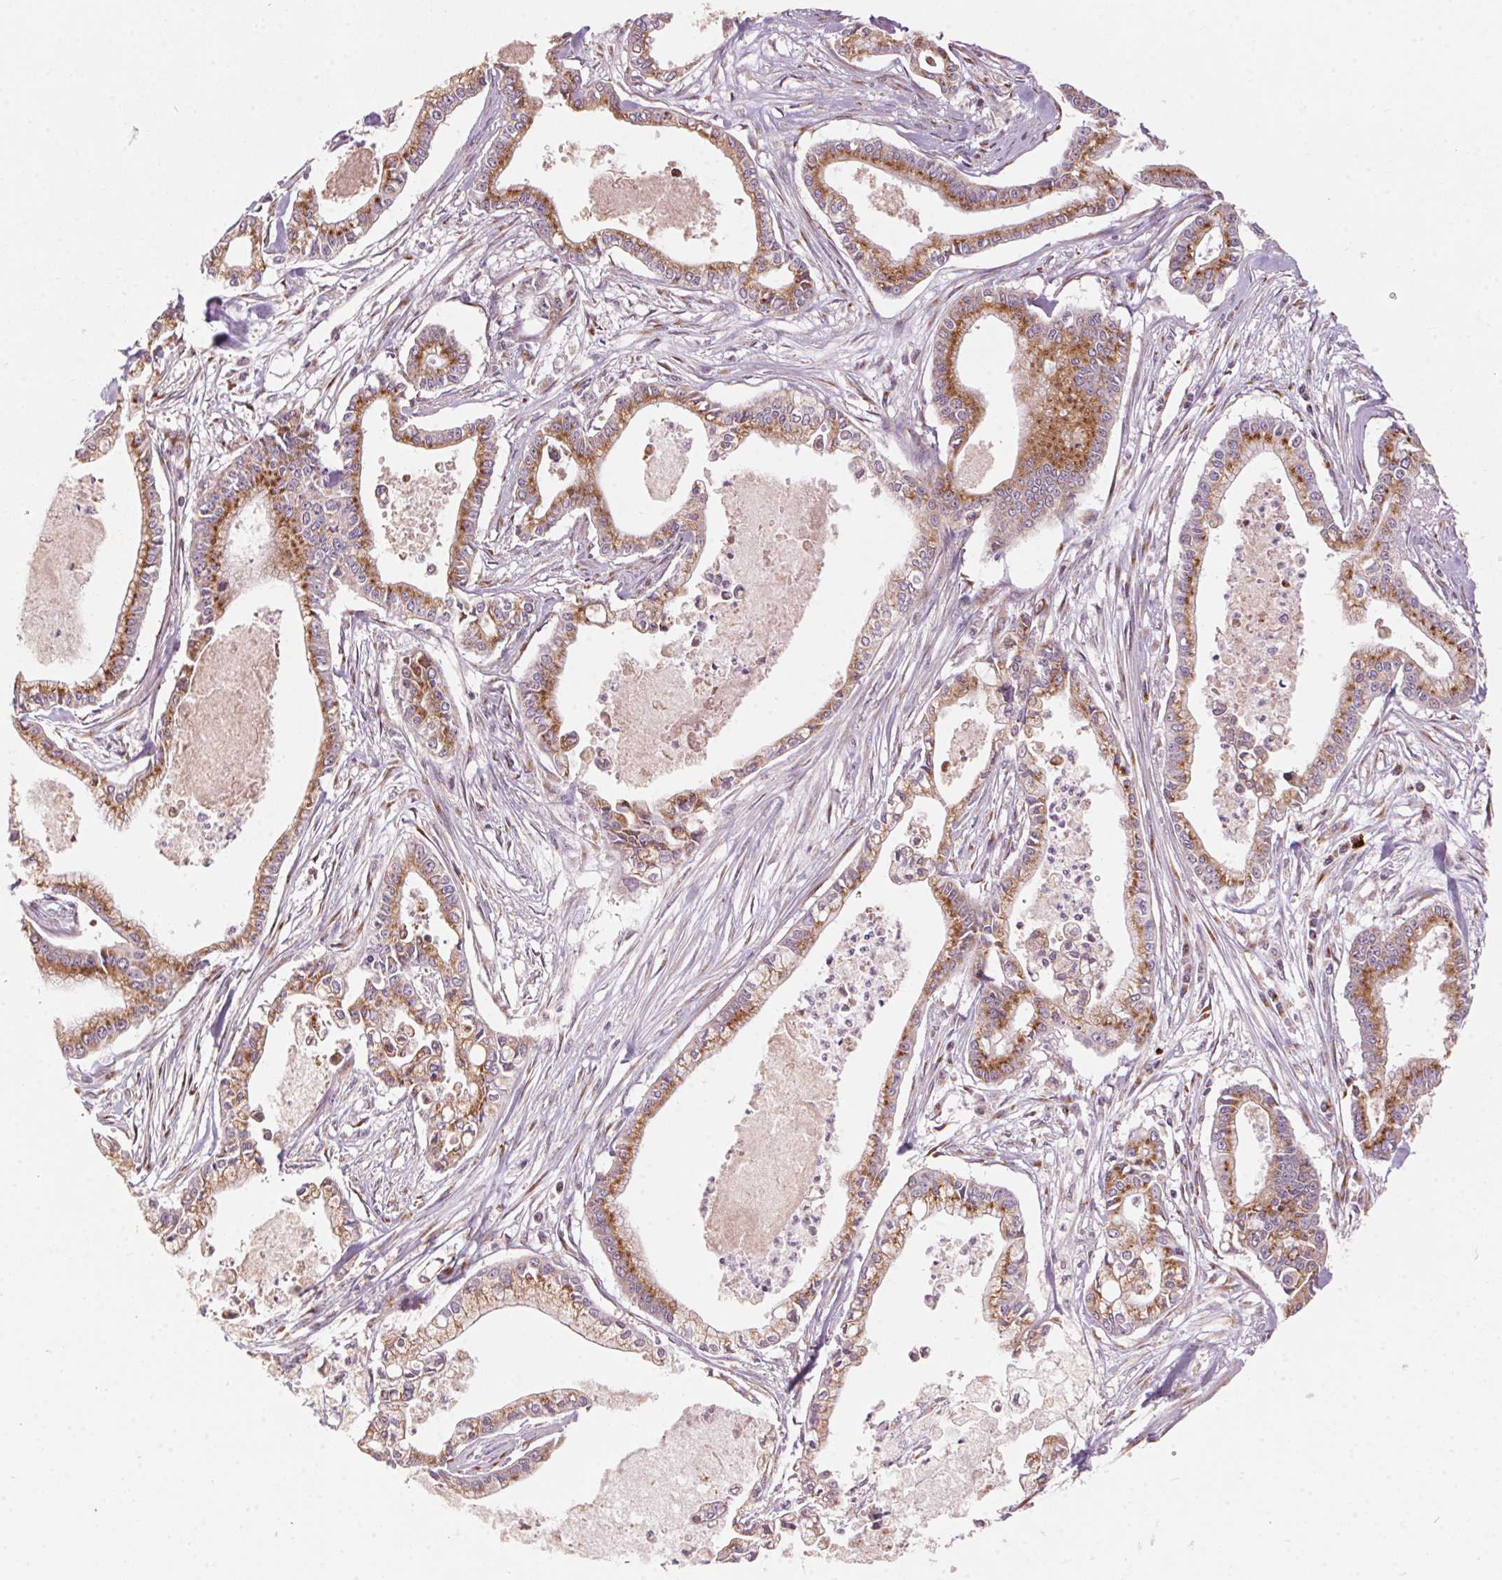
{"staining": {"intensity": "strong", "quantity": ">75%", "location": "cytoplasmic/membranous"}, "tissue": "pancreatic cancer", "cell_type": "Tumor cells", "image_type": "cancer", "snomed": [{"axis": "morphology", "description": "Adenocarcinoma, NOS"}, {"axis": "topography", "description": "Pancreas"}], "caption": "Pancreatic cancer (adenocarcinoma) was stained to show a protein in brown. There is high levels of strong cytoplasmic/membranous staining in approximately >75% of tumor cells.", "gene": "TOMM70", "patient": {"sex": "female", "age": 65}}